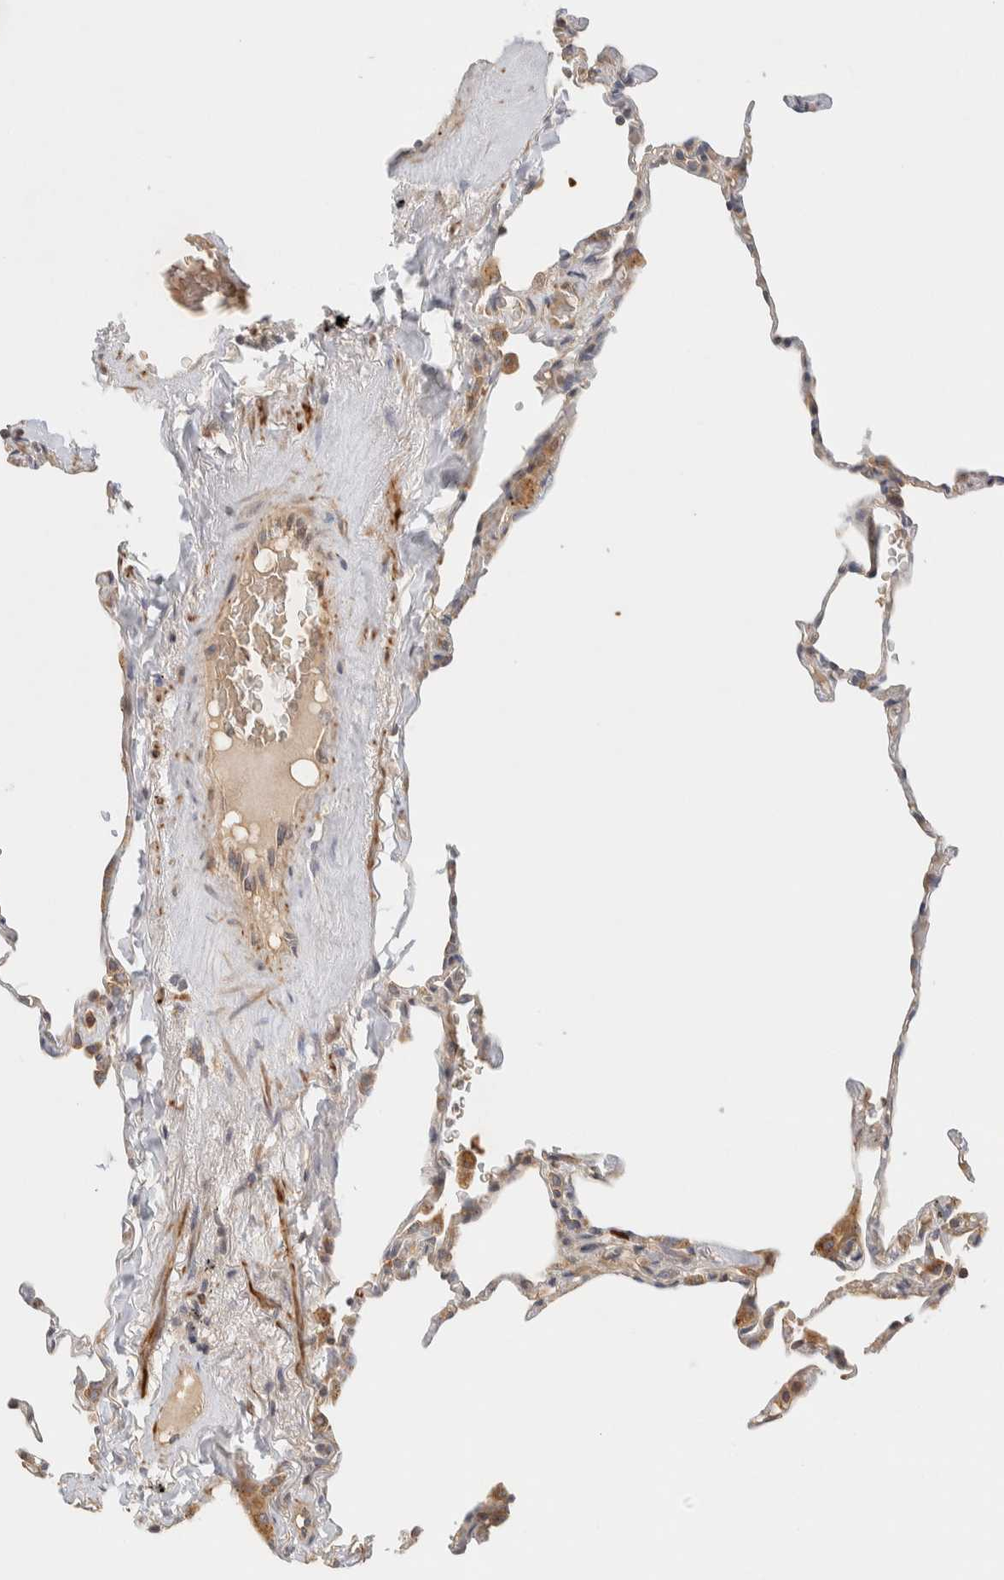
{"staining": {"intensity": "moderate", "quantity": "<25%", "location": "cytoplasmic/membranous"}, "tissue": "lung", "cell_type": "Alveolar cells", "image_type": "normal", "snomed": [{"axis": "morphology", "description": "Normal tissue, NOS"}, {"axis": "topography", "description": "Lung"}], "caption": "This is an image of immunohistochemistry (IHC) staining of benign lung, which shows moderate expression in the cytoplasmic/membranous of alveolar cells.", "gene": "TTI2", "patient": {"sex": "male", "age": 59}}